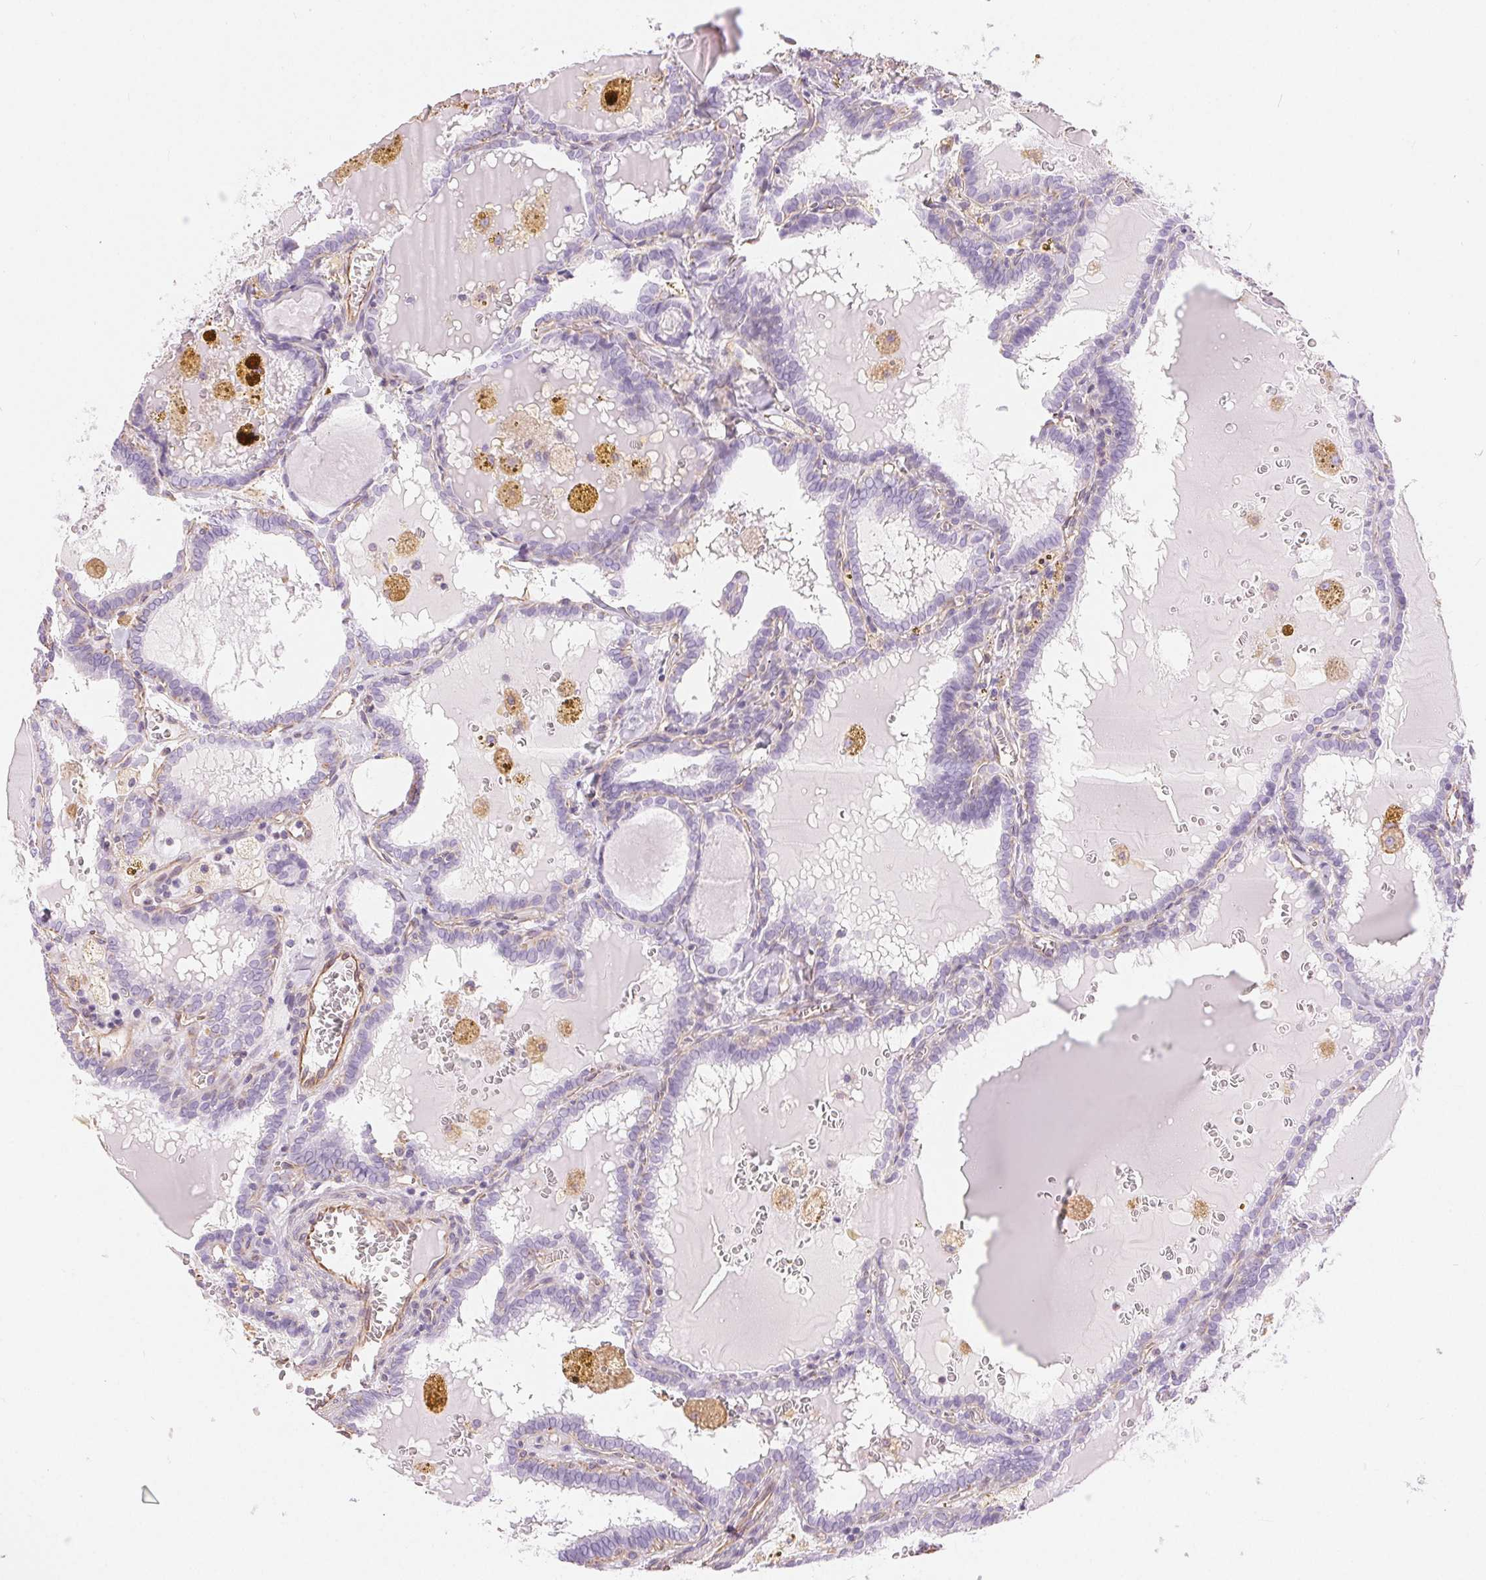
{"staining": {"intensity": "negative", "quantity": "none", "location": "none"}, "tissue": "thyroid cancer", "cell_type": "Tumor cells", "image_type": "cancer", "snomed": [{"axis": "morphology", "description": "Papillary adenocarcinoma, NOS"}, {"axis": "topography", "description": "Thyroid gland"}], "caption": "An immunohistochemistry image of thyroid papillary adenocarcinoma is shown. There is no staining in tumor cells of thyroid papillary adenocarcinoma. (DAB (3,3'-diaminobenzidine) IHC with hematoxylin counter stain).", "gene": "GFAP", "patient": {"sex": "female", "age": 39}}